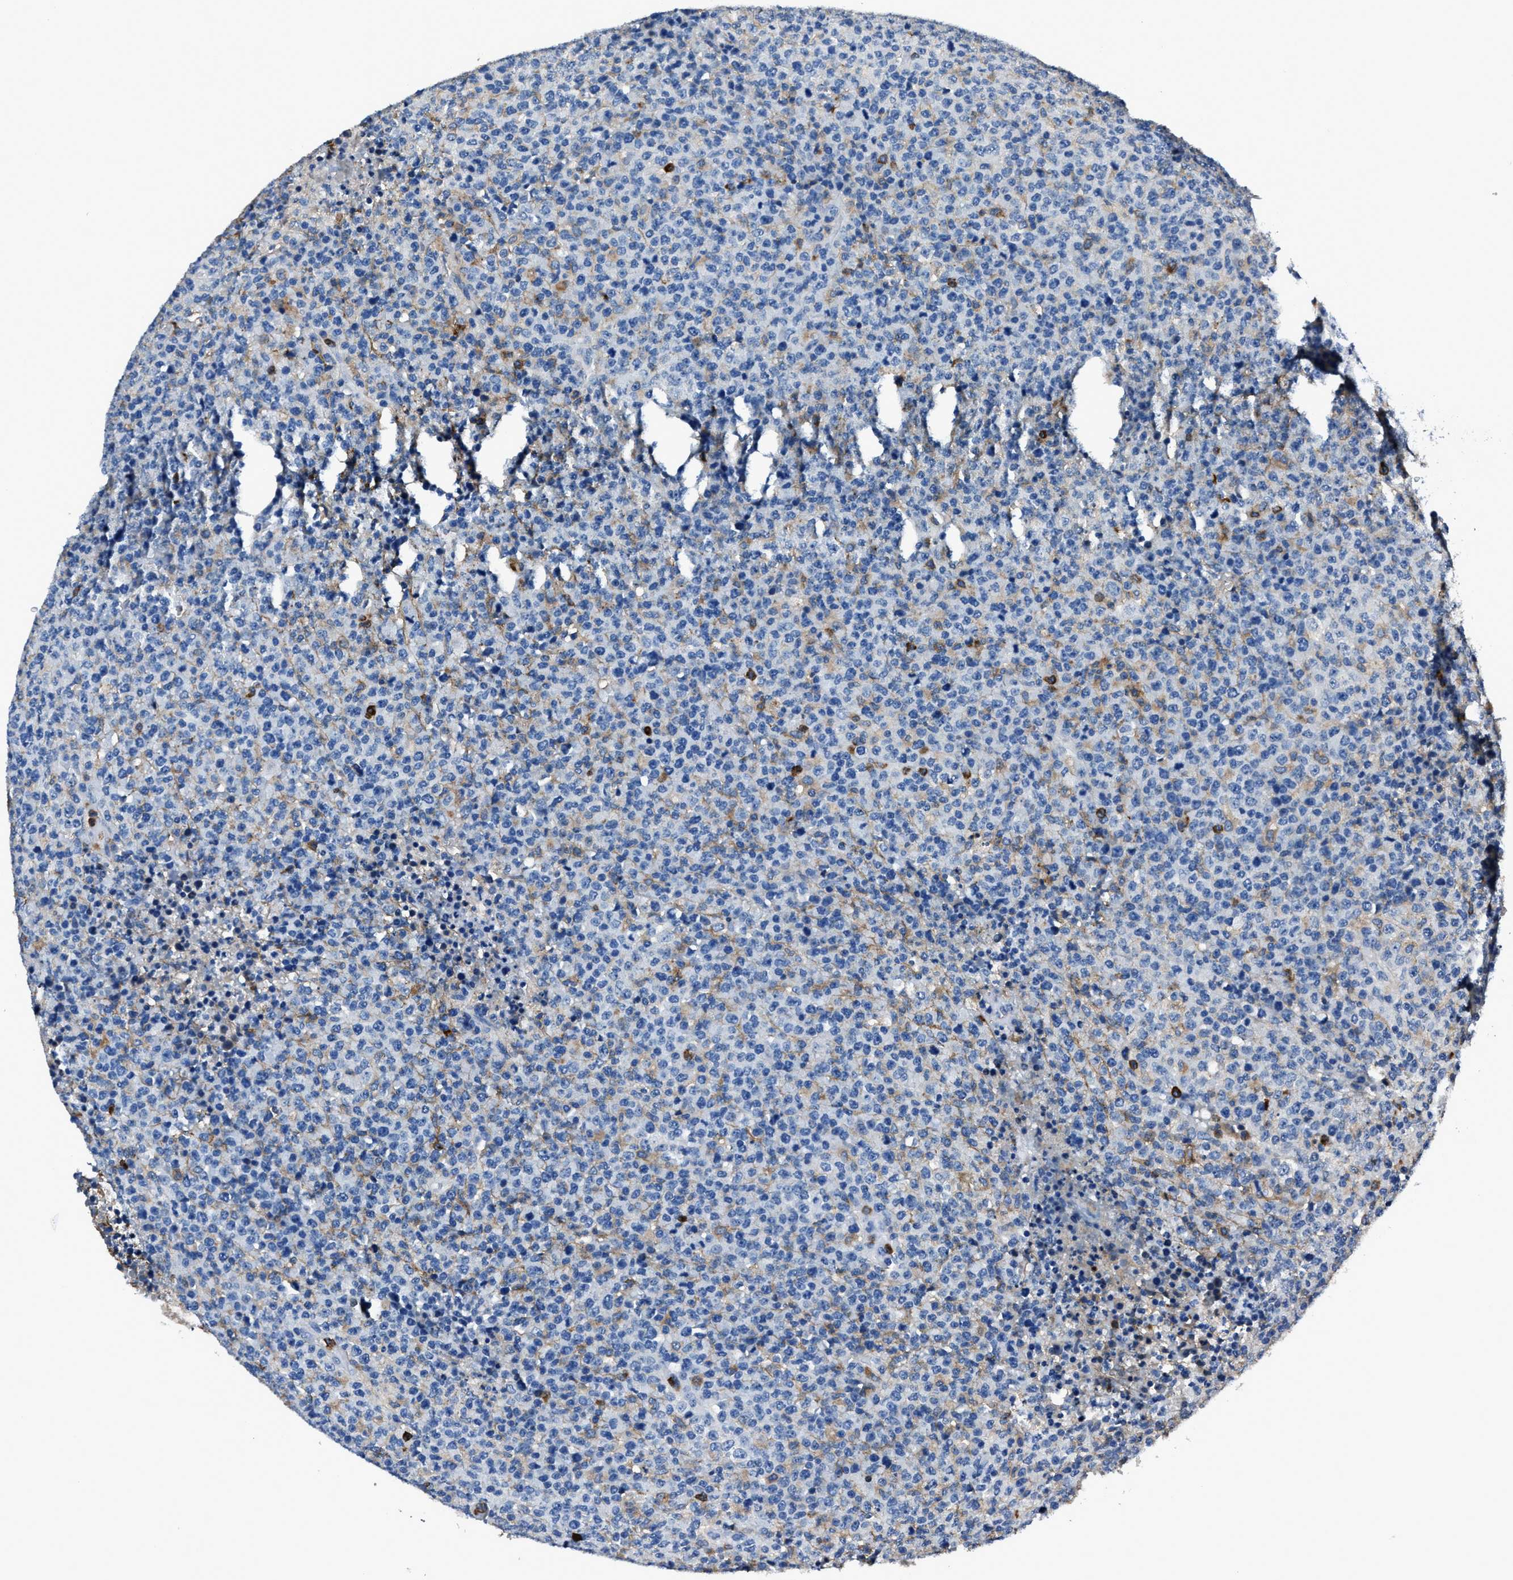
{"staining": {"intensity": "weak", "quantity": "<25%", "location": "cytoplasmic/membranous"}, "tissue": "lymphoma", "cell_type": "Tumor cells", "image_type": "cancer", "snomed": [{"axis": "morphology", "description": "Malignant lymphoma, non-Hodgkin's type, High grade"}, {"axis": "topography", "description": "Lymph node"}], "caption": "The photomicrograph exhibits no significant staining in tumor cells of high-grade malignant lymphoma, non-Hodgkin's type.", "gene": "FGL2", "patient": {"sex": "male", "age": 13}}